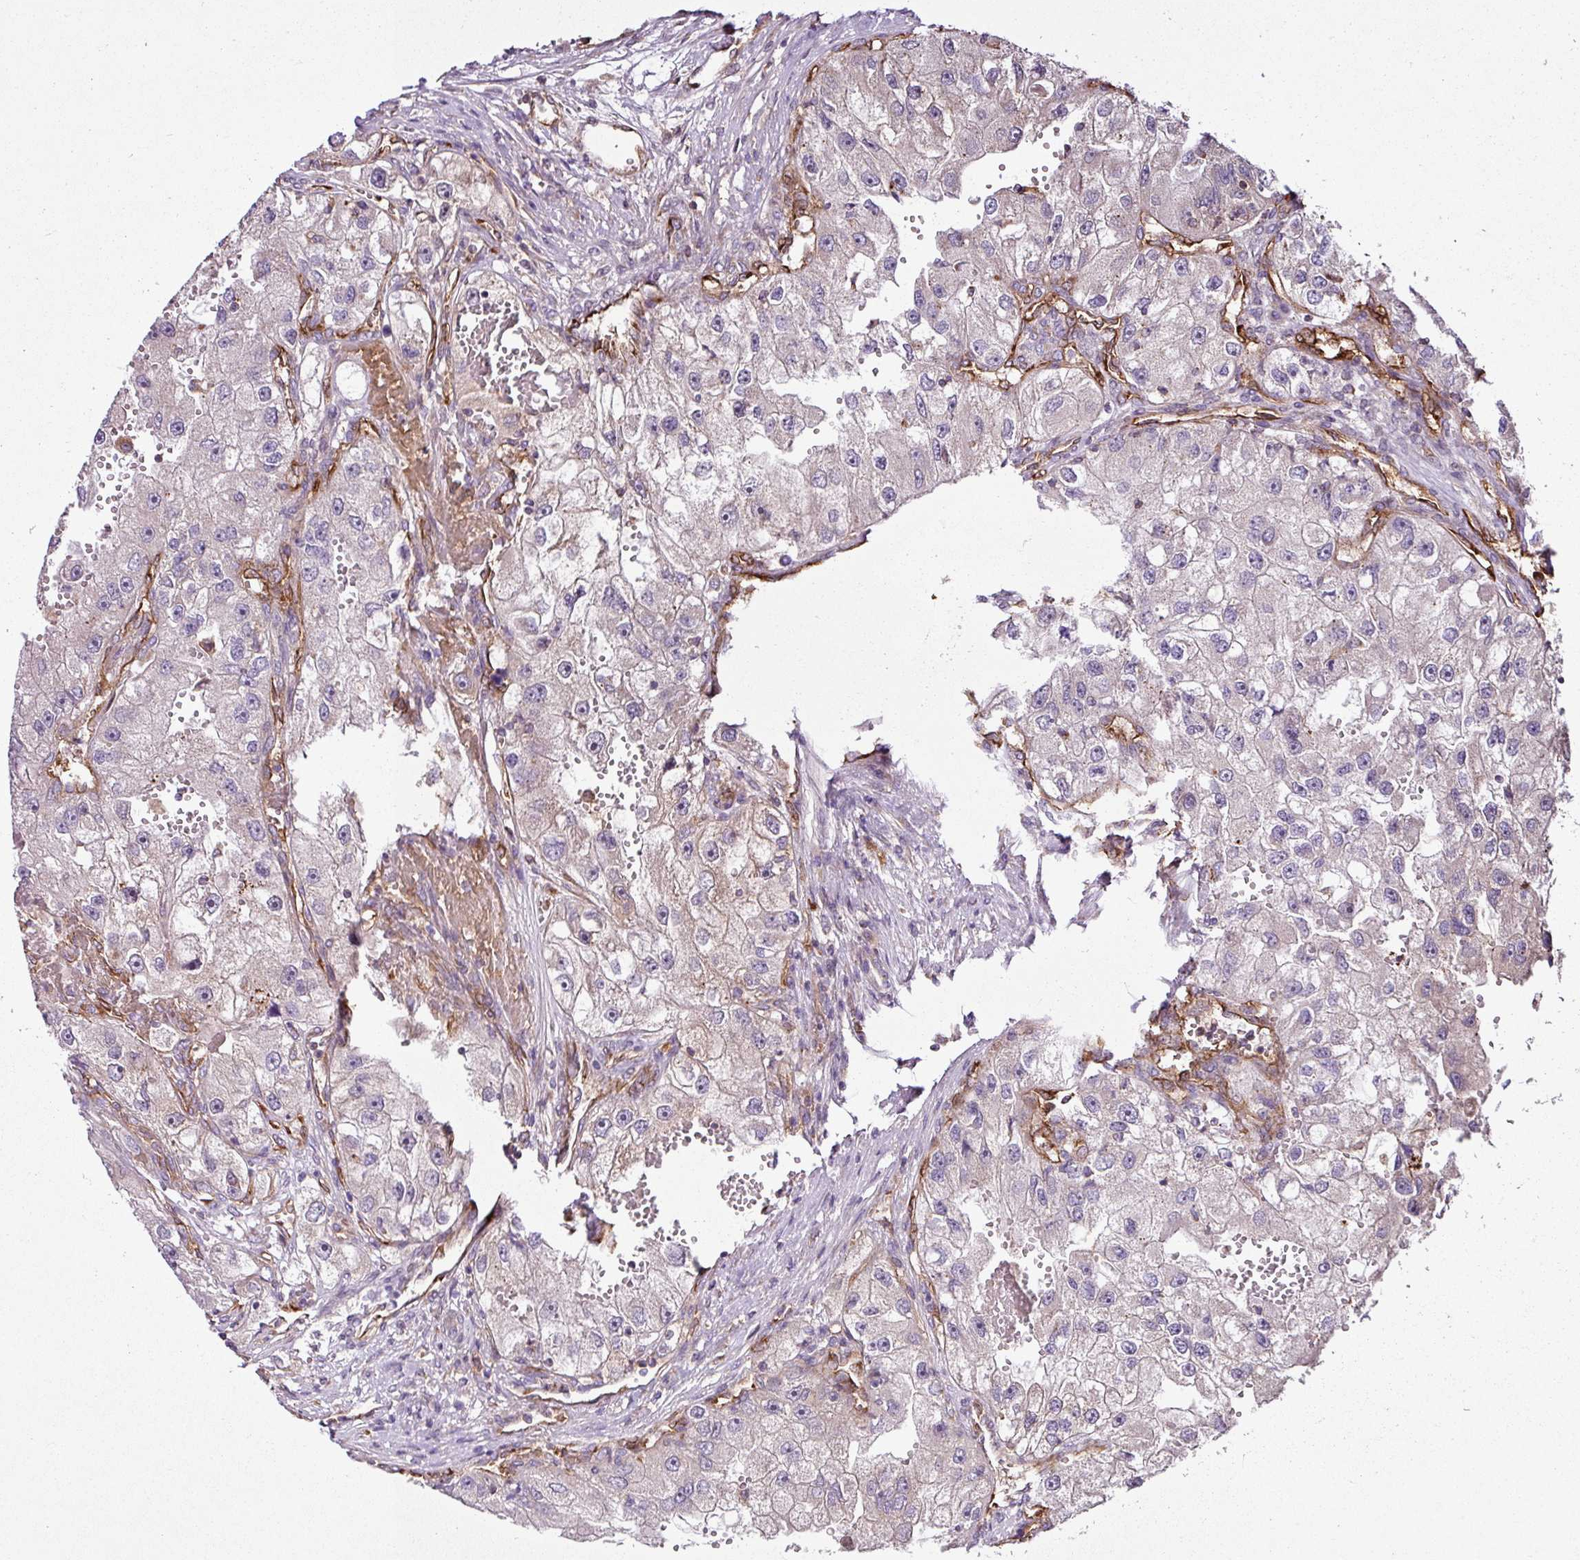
{"staining": {"intensity": "negative", "quantity": "none", "location": "none"}, "tissue": "renal cancer", "cell_type": "Tumor cells", "image_type": "cancer", "snomed": [{"axis": "morphology", "description": "Adenocarcinoma, NOS"}, {"axis": "topography", "description": "Kidney"}], "caption": "Renal cancer (adenocarcinoma) was stained to show a protein in brown. There is no significant staining in tumor cells.", "gene": "ZNF106", "patient": {"sex": "male", "age": 63}}